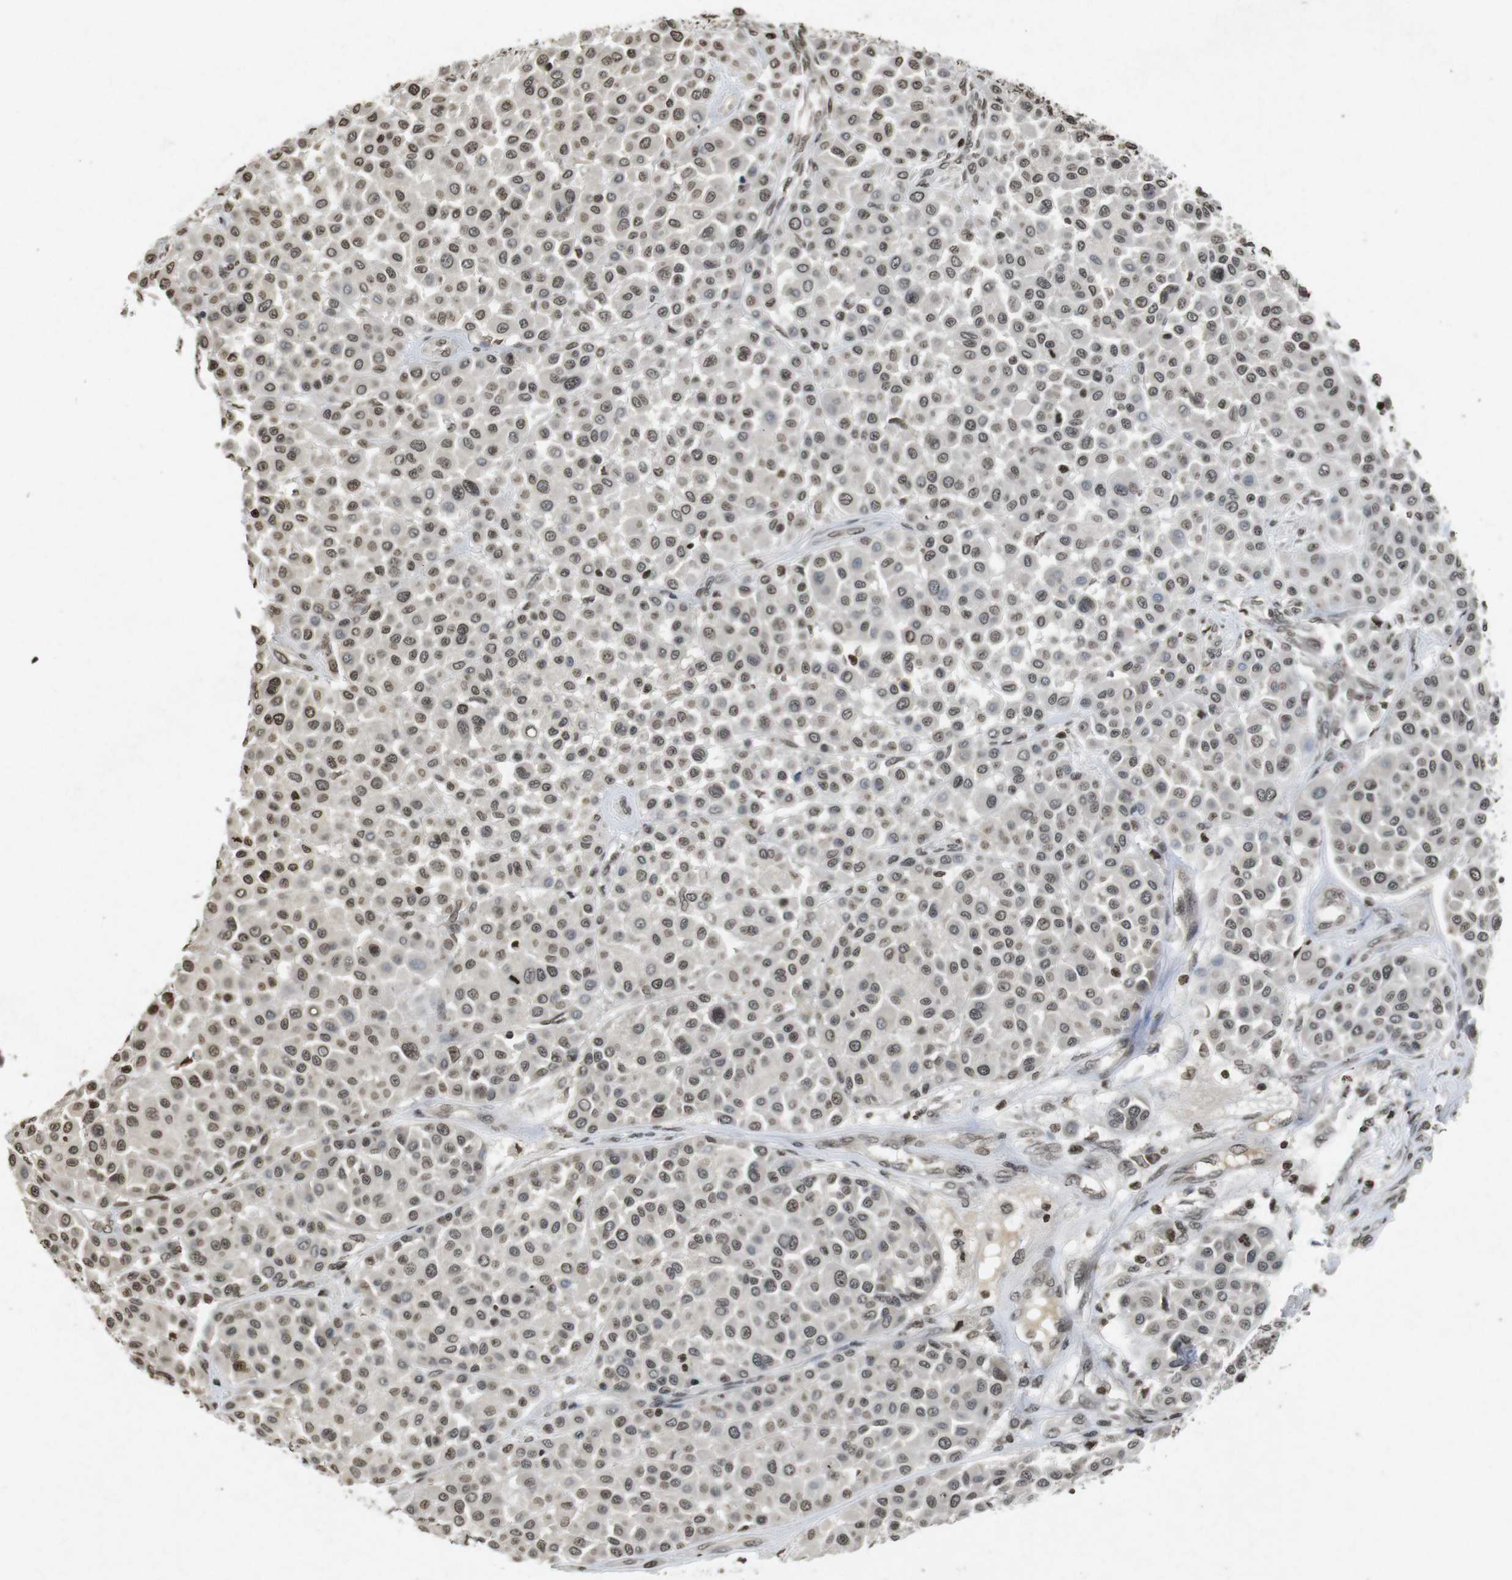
{"staining": {"intensity": "moderate", "quantity": ">75%", "location": "cytoplasmic/membranous,nuclear"}, "tissue": "melanoma", "cell_type": "Tumor cells", "image_type": "cancer", "snomed": [{"axis": "morphology", "description": "Malignant melanoma, Metastatic site"}, {"axis": "topography", "description": "Soft tissue"}], "caption": "Protein expression by immunohistochemistry (IHC) displays moderate cytoplasmic/membranous and nuclear staining in approximately >75% of tumor cells in melanoma.", "gene": "FOXA3", "patient": {"sex": "male", "age": 41}}